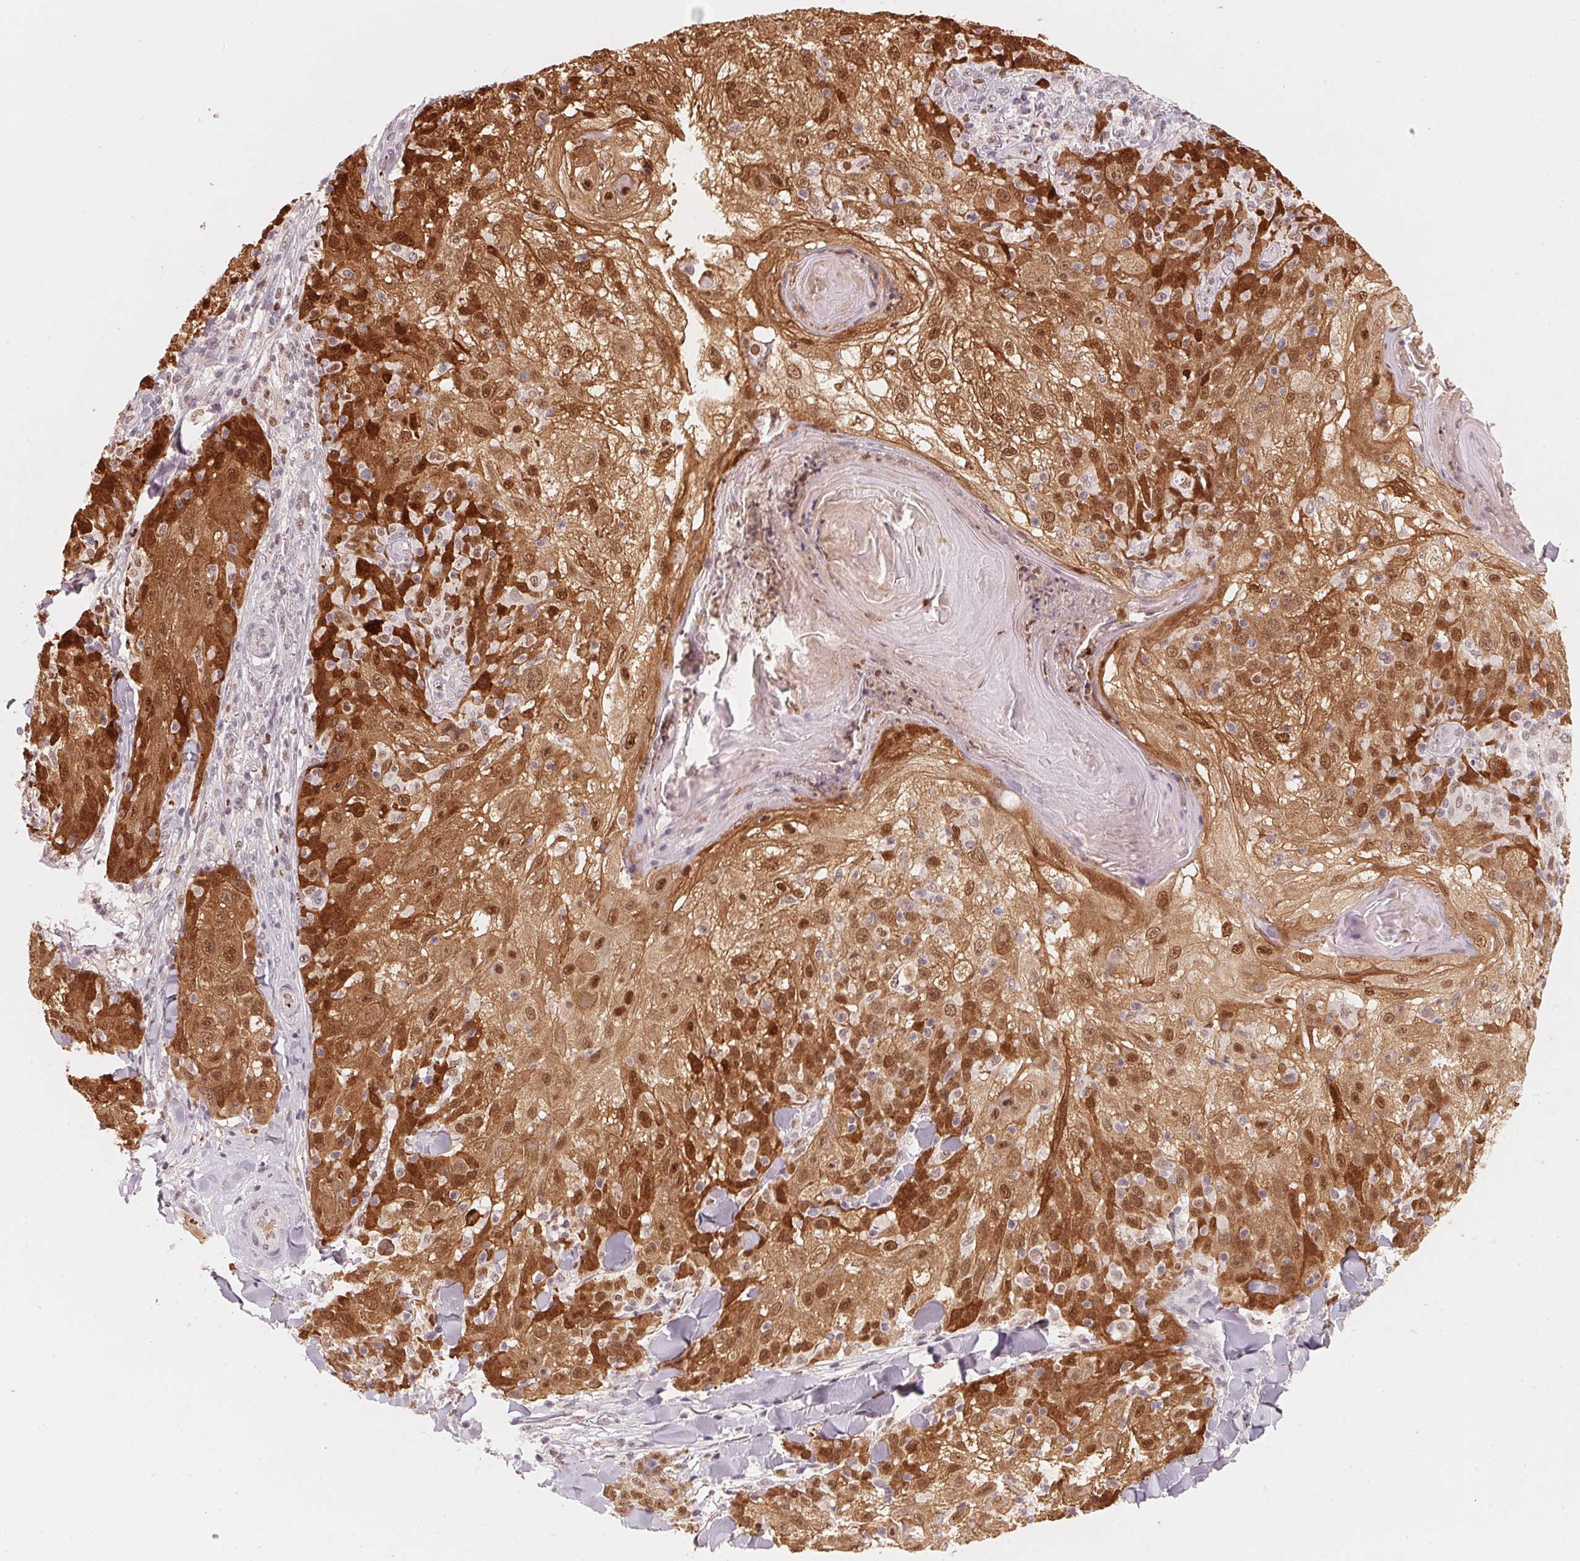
{"staining": {"intensity": "moderate", "quantity": ">75%", "location": "cytoplasmic/membranous,nuclear"}, "tissue": "skin cancer", "cell_type": "Tumor cells", "image_type": "cancer", "snomed": [{"axis": "morphology", "description": "Normal tissue, NOS"}, {"axis": "morphology", "description": "Squamous cell carcinoma, NOS"}, {"axis": "topography", "description": "Skin"}], "caption": "This photomicrograph displays skin cancer (squamous cell carcinoma) stained with IHC to label a protein in brown. The cytoplasmic/membranous and nuclear of tumor cells show moderate positivity for the protein. Nuclei are counter-stained blue.", "gene": "ARHGAP22", "patient": {"sex": "female", "age": 83}}